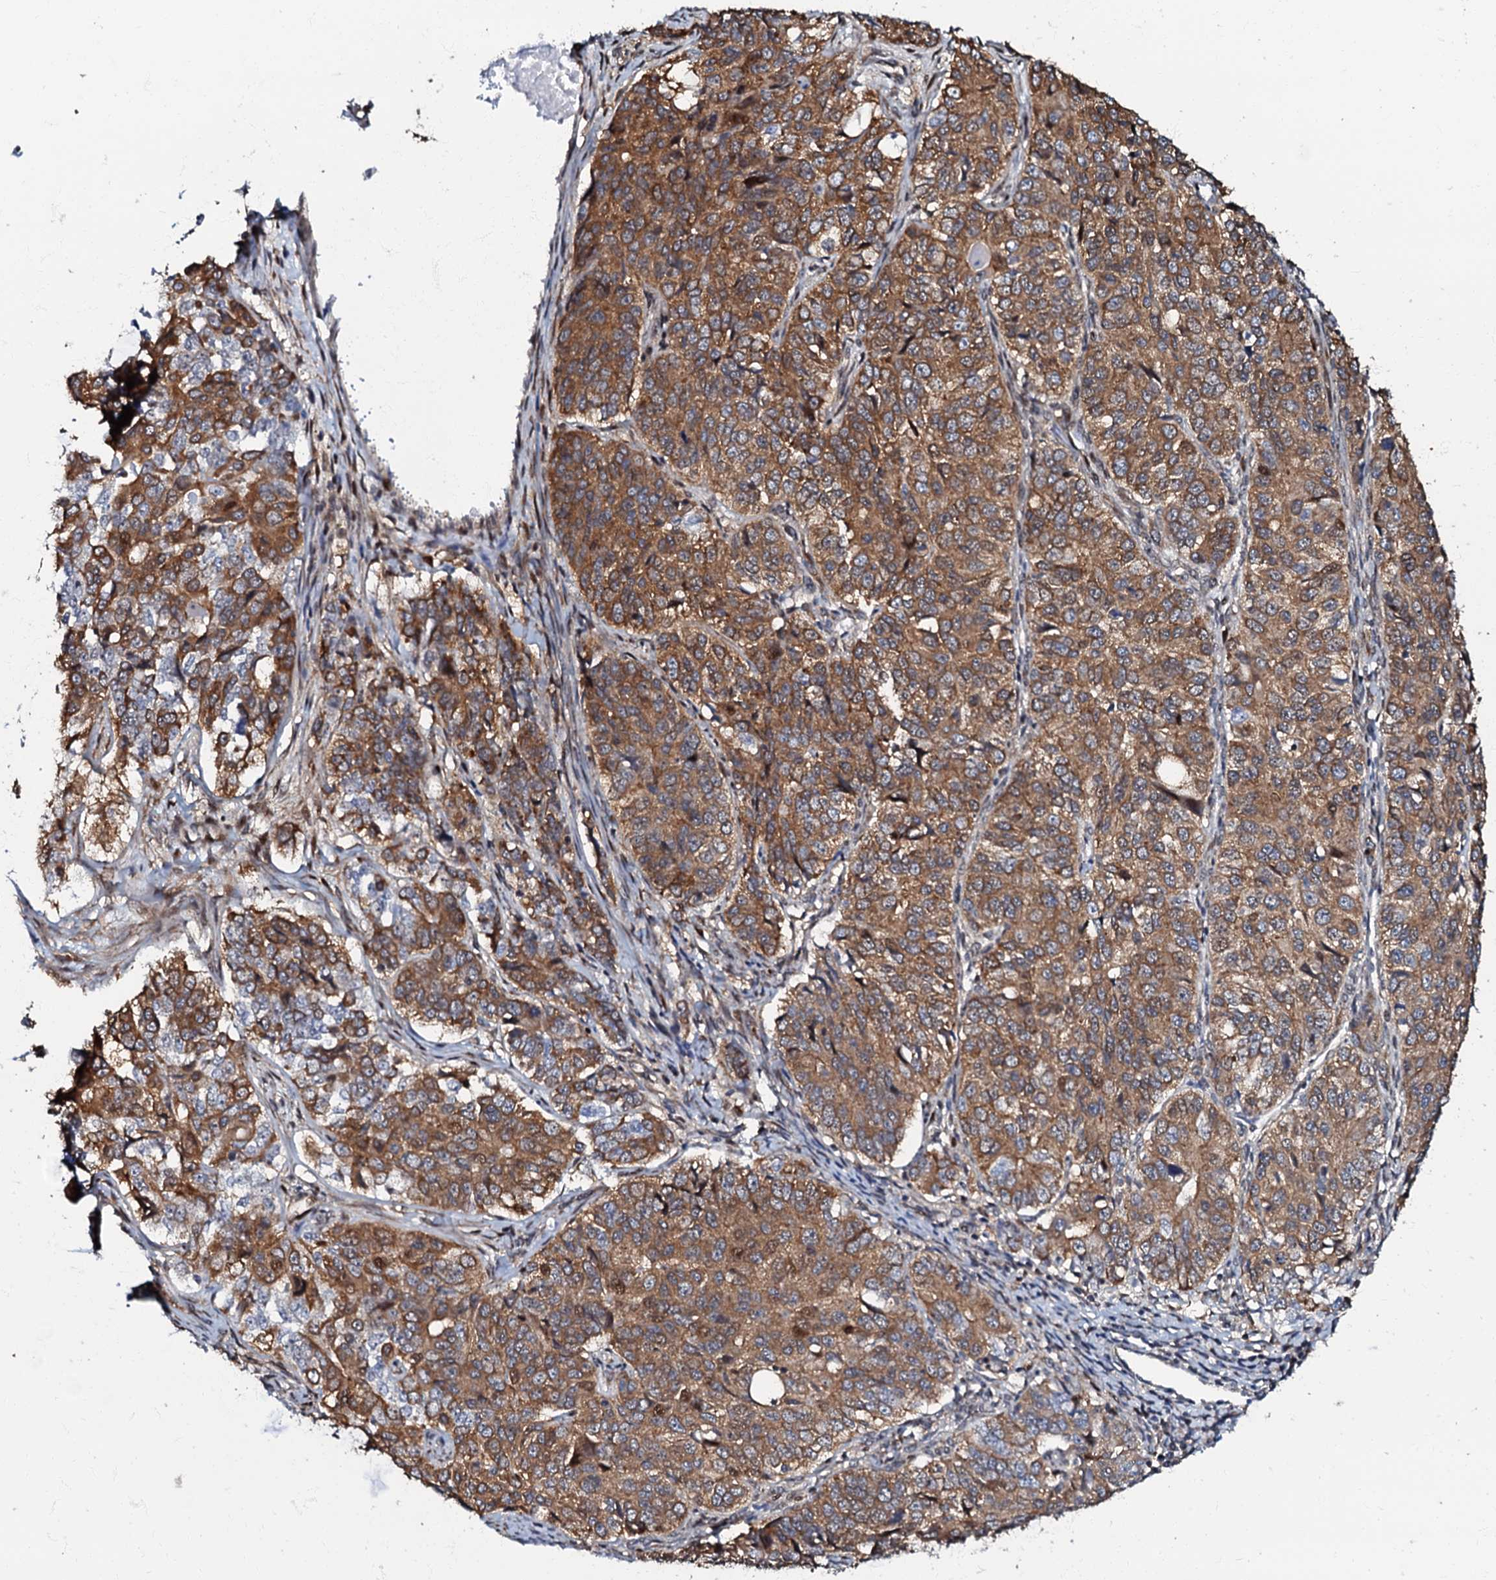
{"staining": {"intensity": "moderate", "quantity": ">75%", "location": "cytoplasmic/membranous"}, "tissue": "ovarian cancer", "cell_type": "Tumor cells", "image_type": "cancer", "snomed": [{"axis": "morphology", "description": "Carcinoma, endometroid"}, {"axis": "topography", "description": "Ovary"}], "caption": "Tumor cells exhibit medium levels of moderate cytoplasmic/membranous staining in about >75% of cells in human endometroid carcinoma (ovarian).", "gene": "OSBP", "patient": {"sex": "female", "age": 51}}